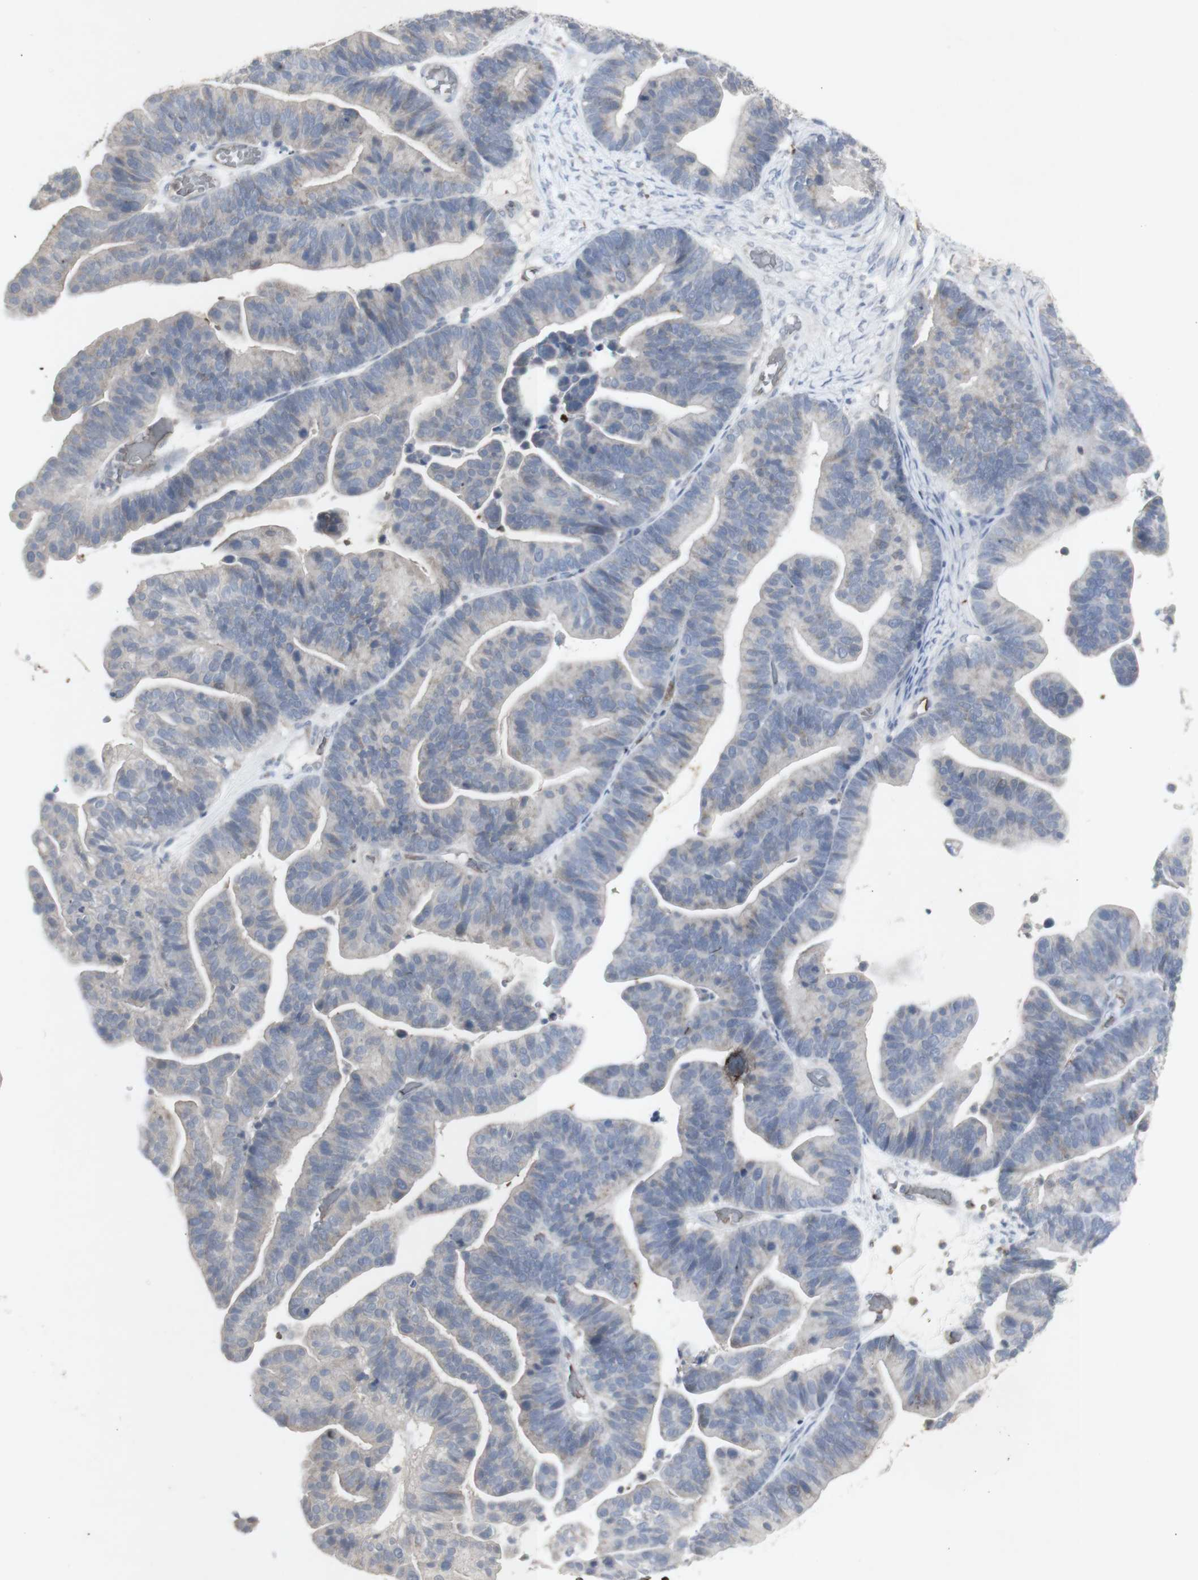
{"staining": {"intensity": "weak", "quantity": ">75%", "location": "cytoplasmic/membranous"}, "tissue": "ovarian cancer", "cell_type": "Tumor cells", "image_type": "cancer", "snomed": [{"axis": "morphology", "description": "Cystadenocarcinoma, serous, NOS"}, {"axis": "topography", "description": "Ovary"}], "caption": "Protein staining demonstrates weak cytoplasmic/membranous expression in about >75% of tumor cells in ovarian cancer.", "gene": "INS", "patient": {"sex": "female", "age": 56}}